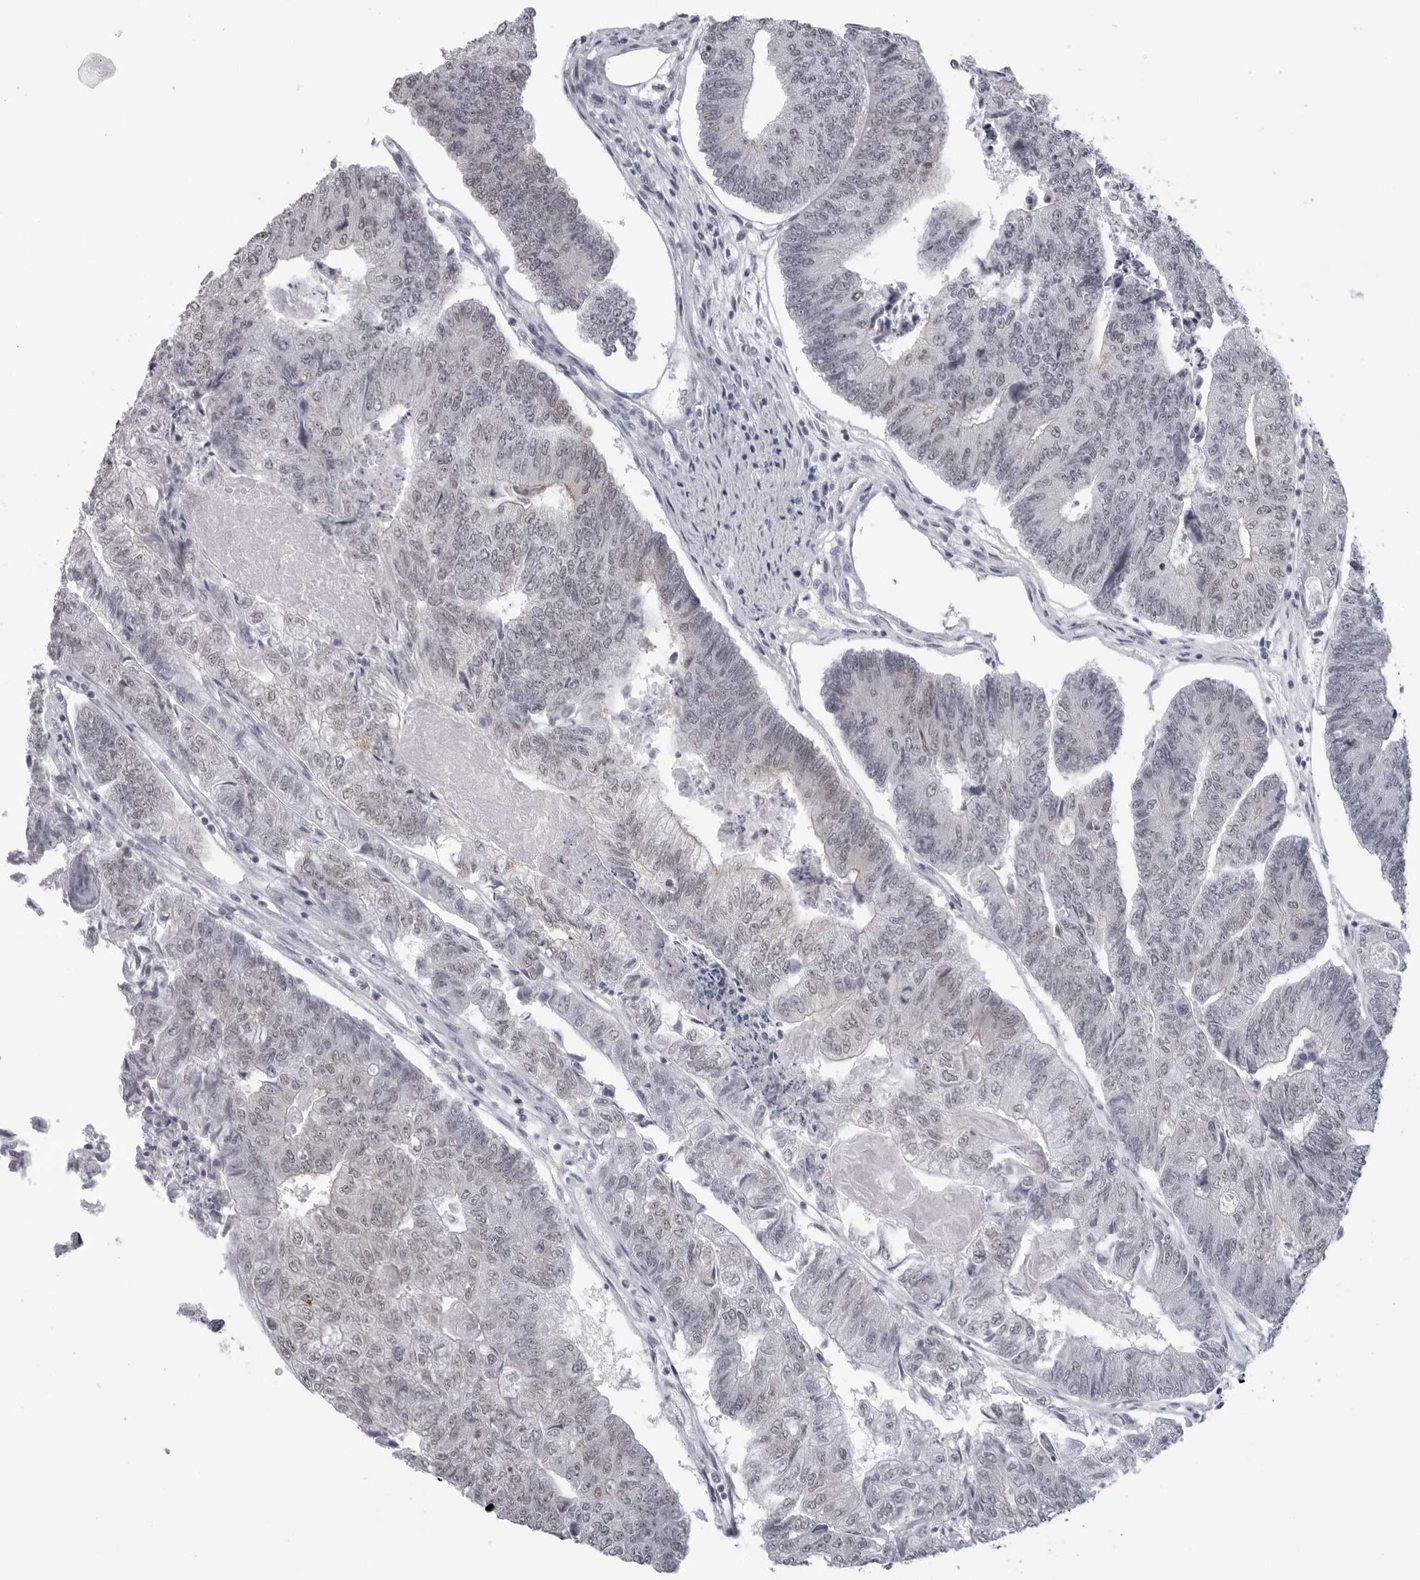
{"staining": {"intensity": "negative", "quantity": "none", "location": "none"}, "tissue": "colorectal cancer", "cell_type": "Tumor cells", "image_type": "cancer", "snomed": [{"axis": "morphology", "description": "Adenocarcinoma, NOS"}, {"axis": "topography", "description": "Colon"}], "caption": "Immunohistochemistry (IHC) of colorectal cancer reveals no staining in tumor cells.", "gene": "ESPN", "patient": {"sex": "female", "age": 67}}